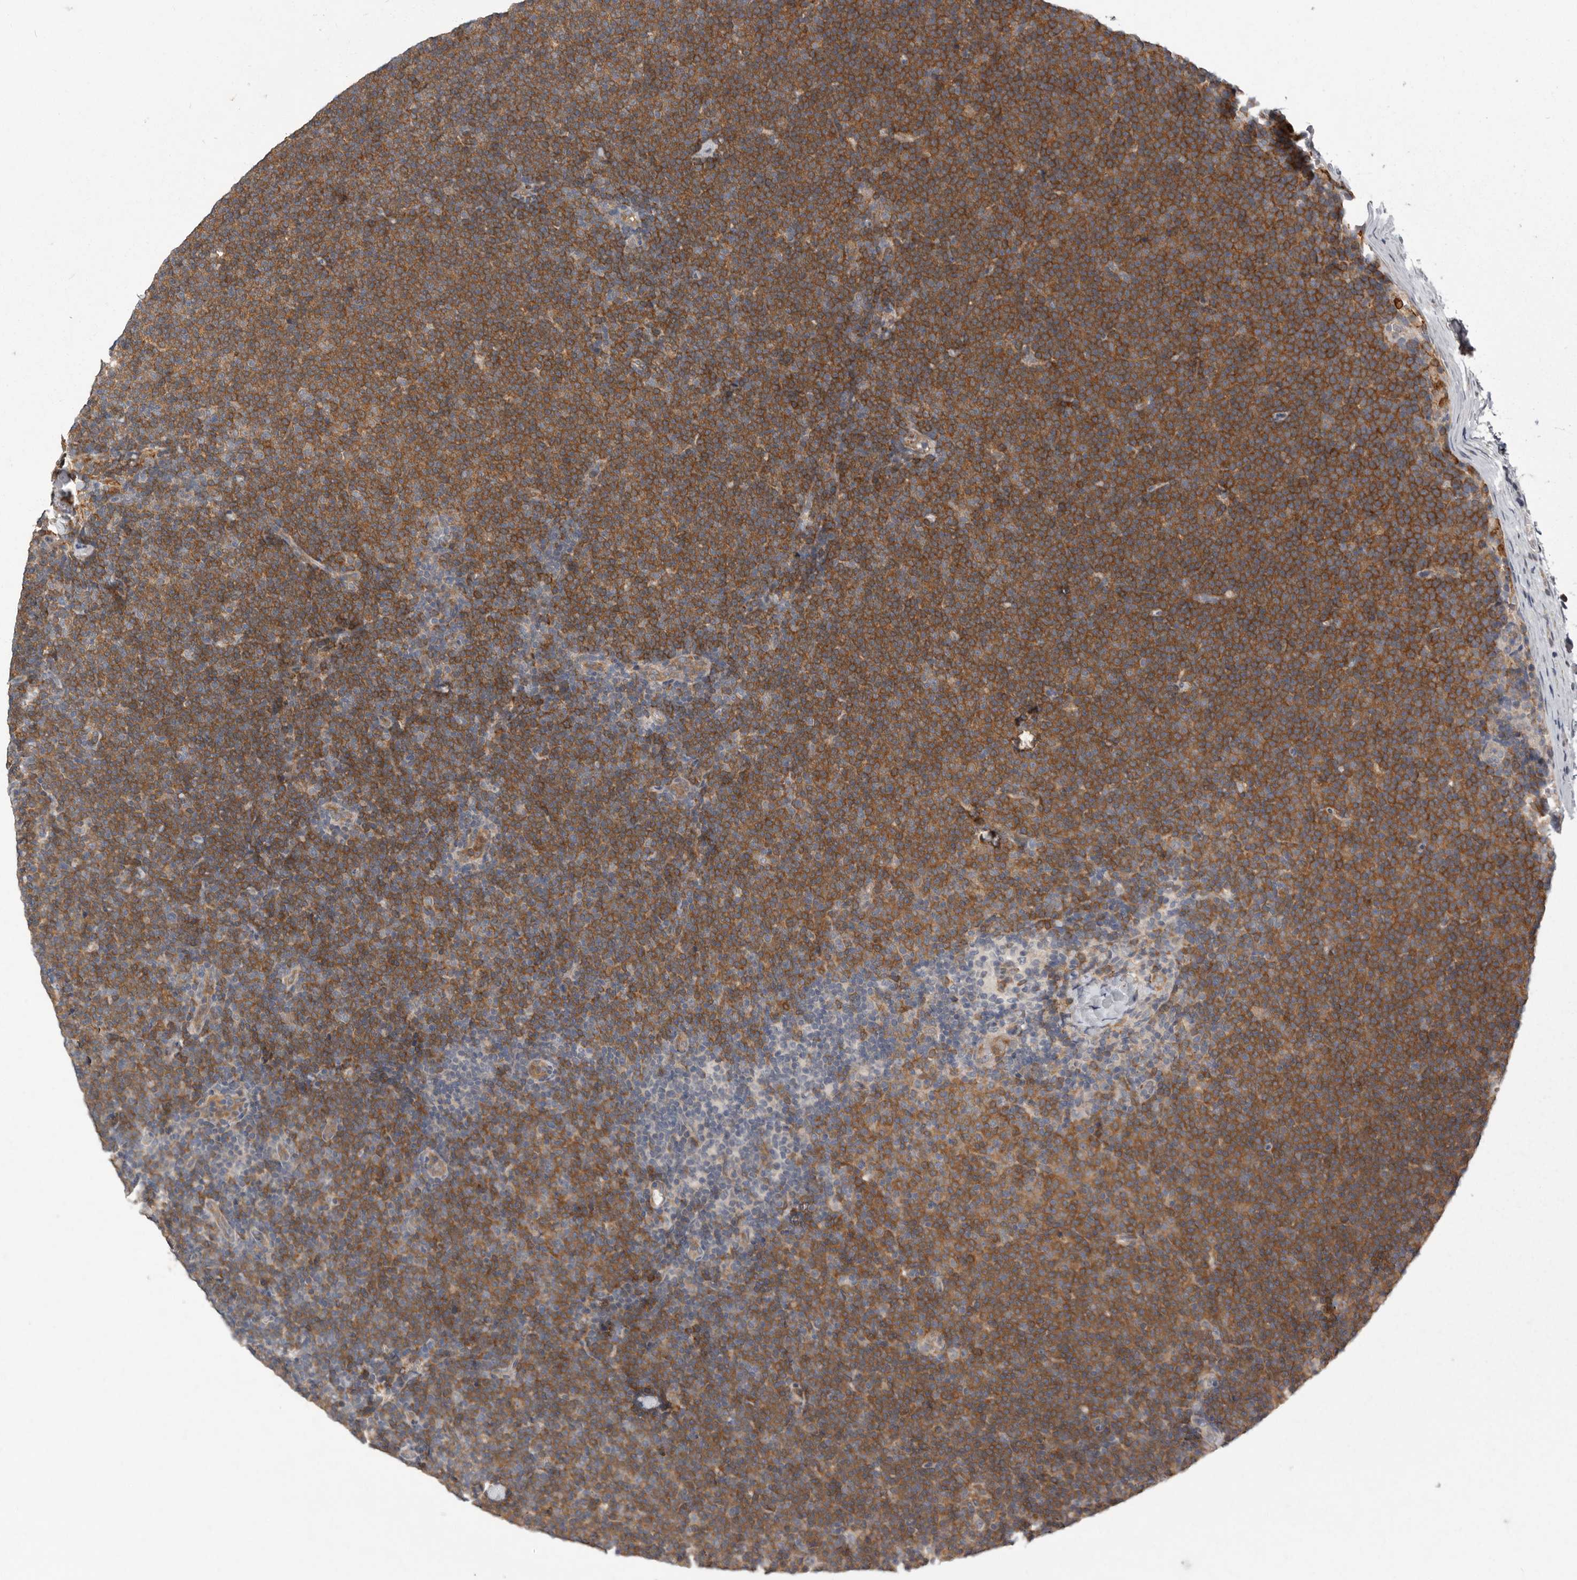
{"staining": {"intensity": "strong", "quantity": ">75%", "location": "cytoplasmic/membranous"}, "tissue": "lymphoma", "cell_type": "Tumor cells", "image_type": "cancer", "snomed": [{"axis": "morphology", "description": "Malignant lymphoma, non-Hodgkin's type, Low grade"}, {"axis": "topography", "description": "Lymph node"}], "caption": "This image demonstrates malignant lymphoma, non-Hodgkin's type (low-grade) stained with immunohistochemistry to label a protein in brown. The cytoplasmic/membranous of tumor cells show strong positivity for the protein. Nuclei are counter-stained blue.", "gene": "RALGPS2", "patient": {"sex": "female", "age": 53}}